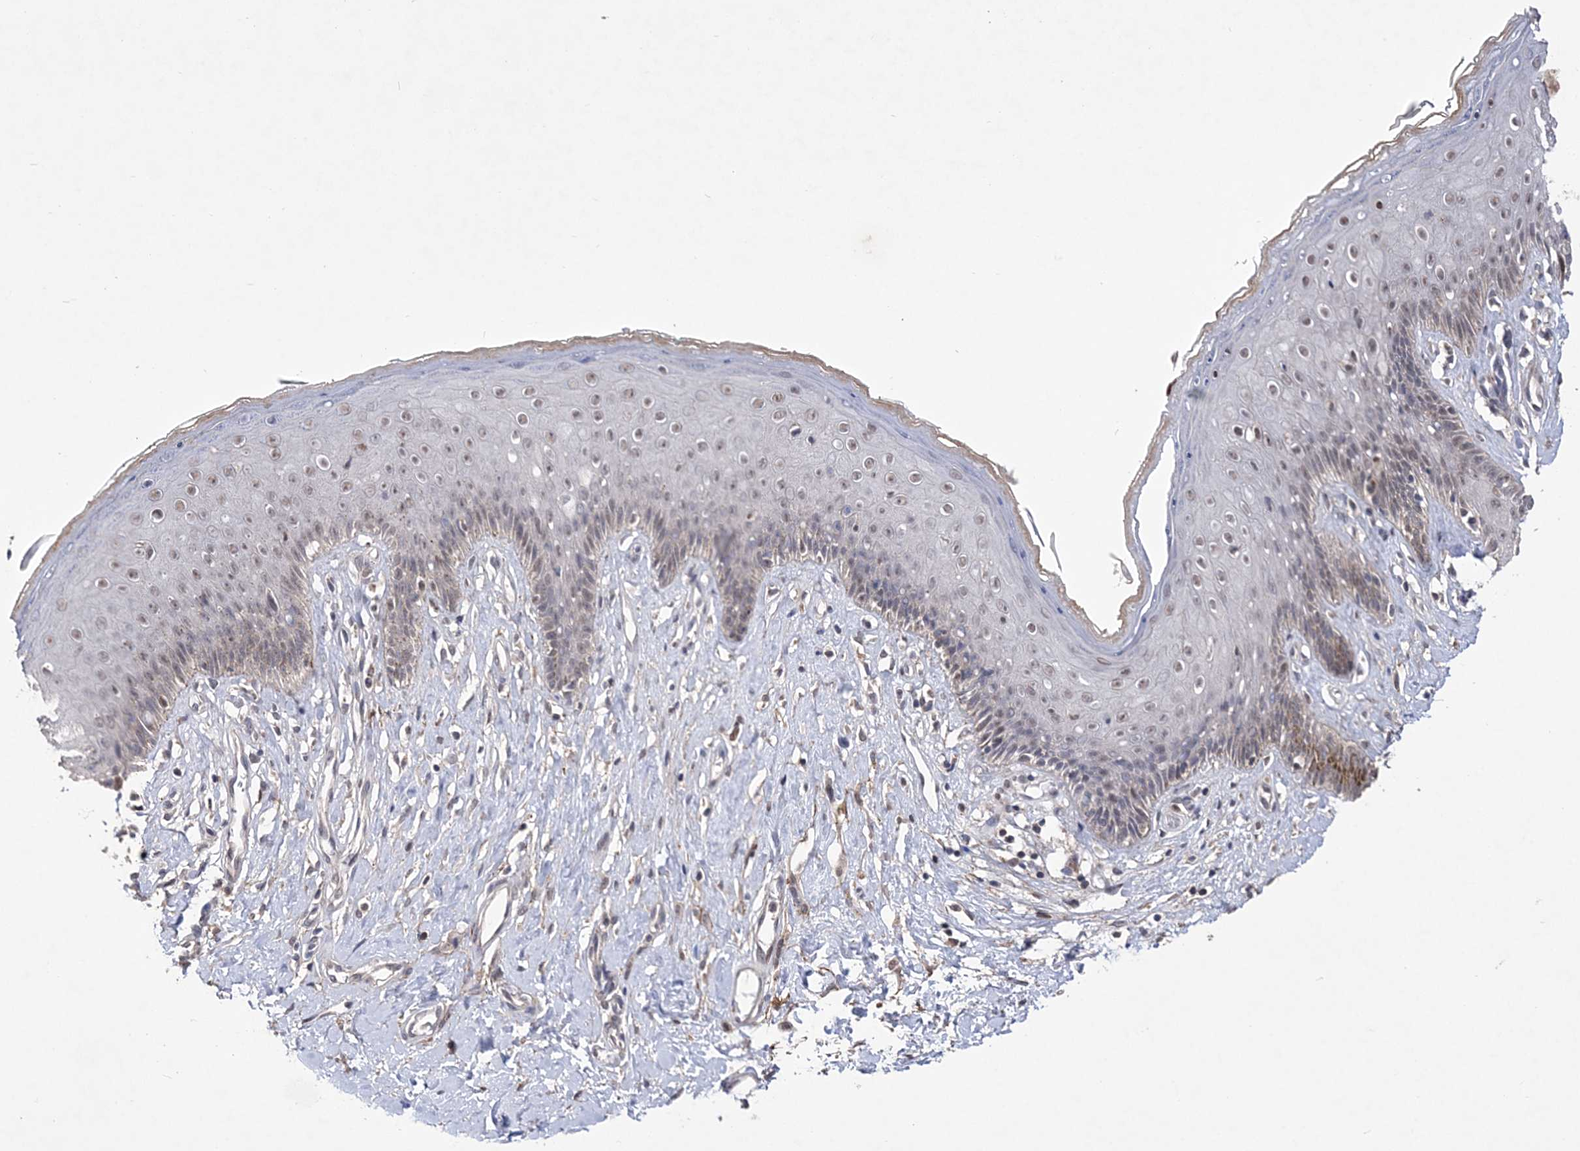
{"staining": {"intensity": "weak", "quantity": "25%-75%", "location": "cytoplasmic/membranous,nuclear"}, "tissue": "skin", "cell_type": "Epidermal cells", "image_type": "normal", "snomed": [{"axis": "morphology", "description": "Normal tissue, NOS"}, {"axis": "morphology", "description": "Squamous cell carcinoma, NOS"}, {"axis": "topography", "description": "Vulva"}], "caption": "Protein expression analysis of normal skin exhibits weak cytoplasmic/membranous,nuclear staining in approximately 25%-75% of epidermal cells.", "gene": "BOD1L1", "patient": {"sex": "female", "age": 85}}